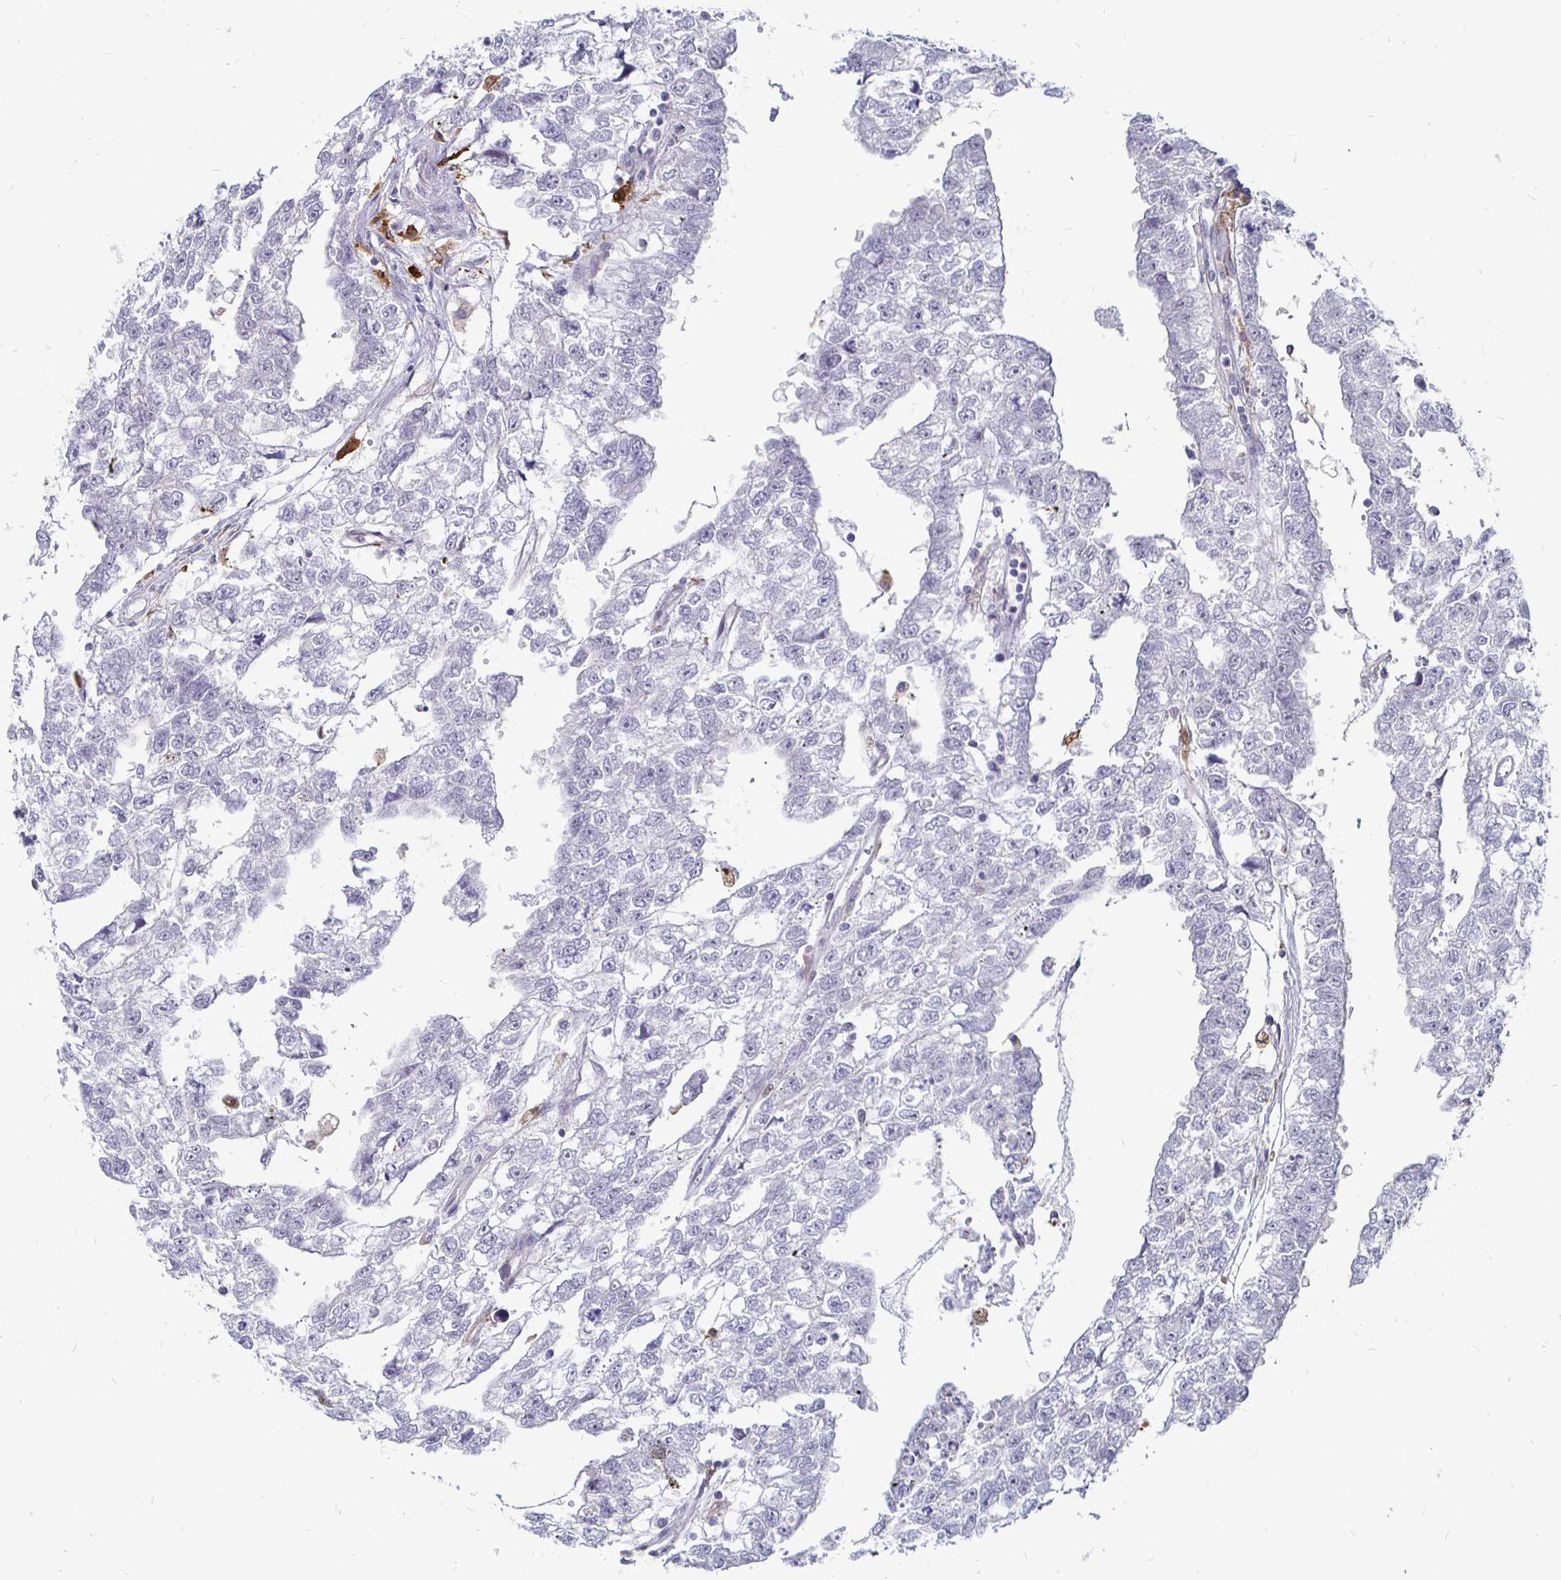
{"staining": {"intensity": "negative", "quantity": "none", "location": "none"}, "tissue": "testis cancer", "cell_type": "Tumor cells", "image_type": "cancer", "snomed": [{"axis": "morphology", "description": "Carcinoma, Embryonal, NOS"}, {"axis": "morphology", "description": "Teratoma, malignant, NOS"}, {"axis": "topography", "description": "Testis"}], "caption": "This is an immunohistochemistry photomicrograph of human testis cancer. There is no staining in tumor cells.", "gene": "CCDC85A", "patient": {"sex": "male", "age": 44}}